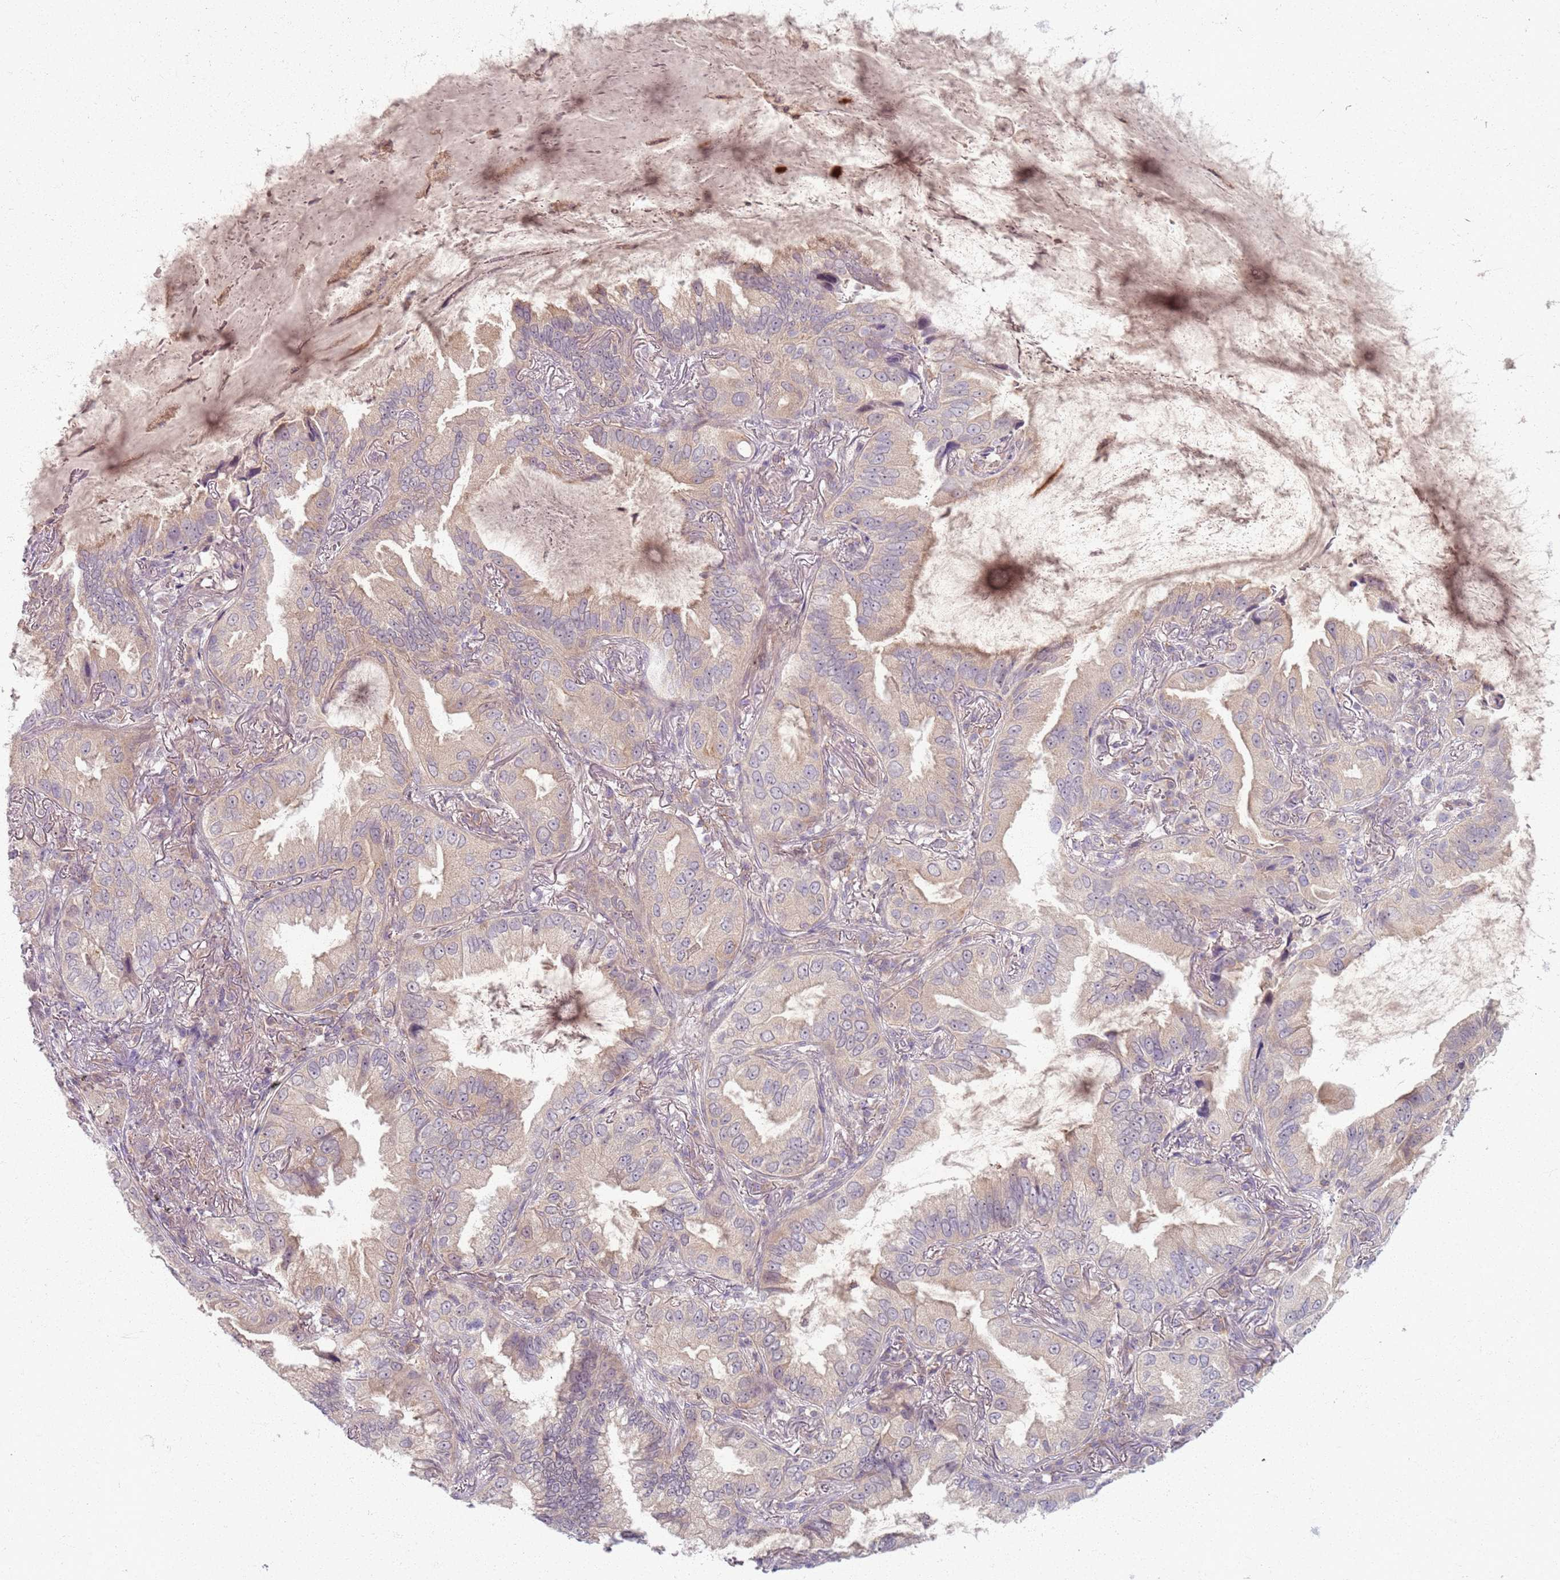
{"staining": {"intensity": "weak", "quantity": "<25%", "location": "cytoplasmic/membranous"}, "tissue": "lung cancer", "cell_type": "Tumor cells", "image_type": "cancer", "snomed": [{"axis": "morphology", "description": "Adenocarcinoma, NOS"}, {"axis": "topography", "description": "Lung"}], "caption": "Lung adenocarcinoma was stained to show a protein in brown. There is no significant positivity in tumor cells. Brightfield microscopy of immunohistochemistry (IHC) stained with DAB (3,3'-diaminobenzidine) (brown) and hematoxylin (blue), captured at high magnification.", "gene": "ZDHHC2", "patient": {"sex": "female", "age": 69}}